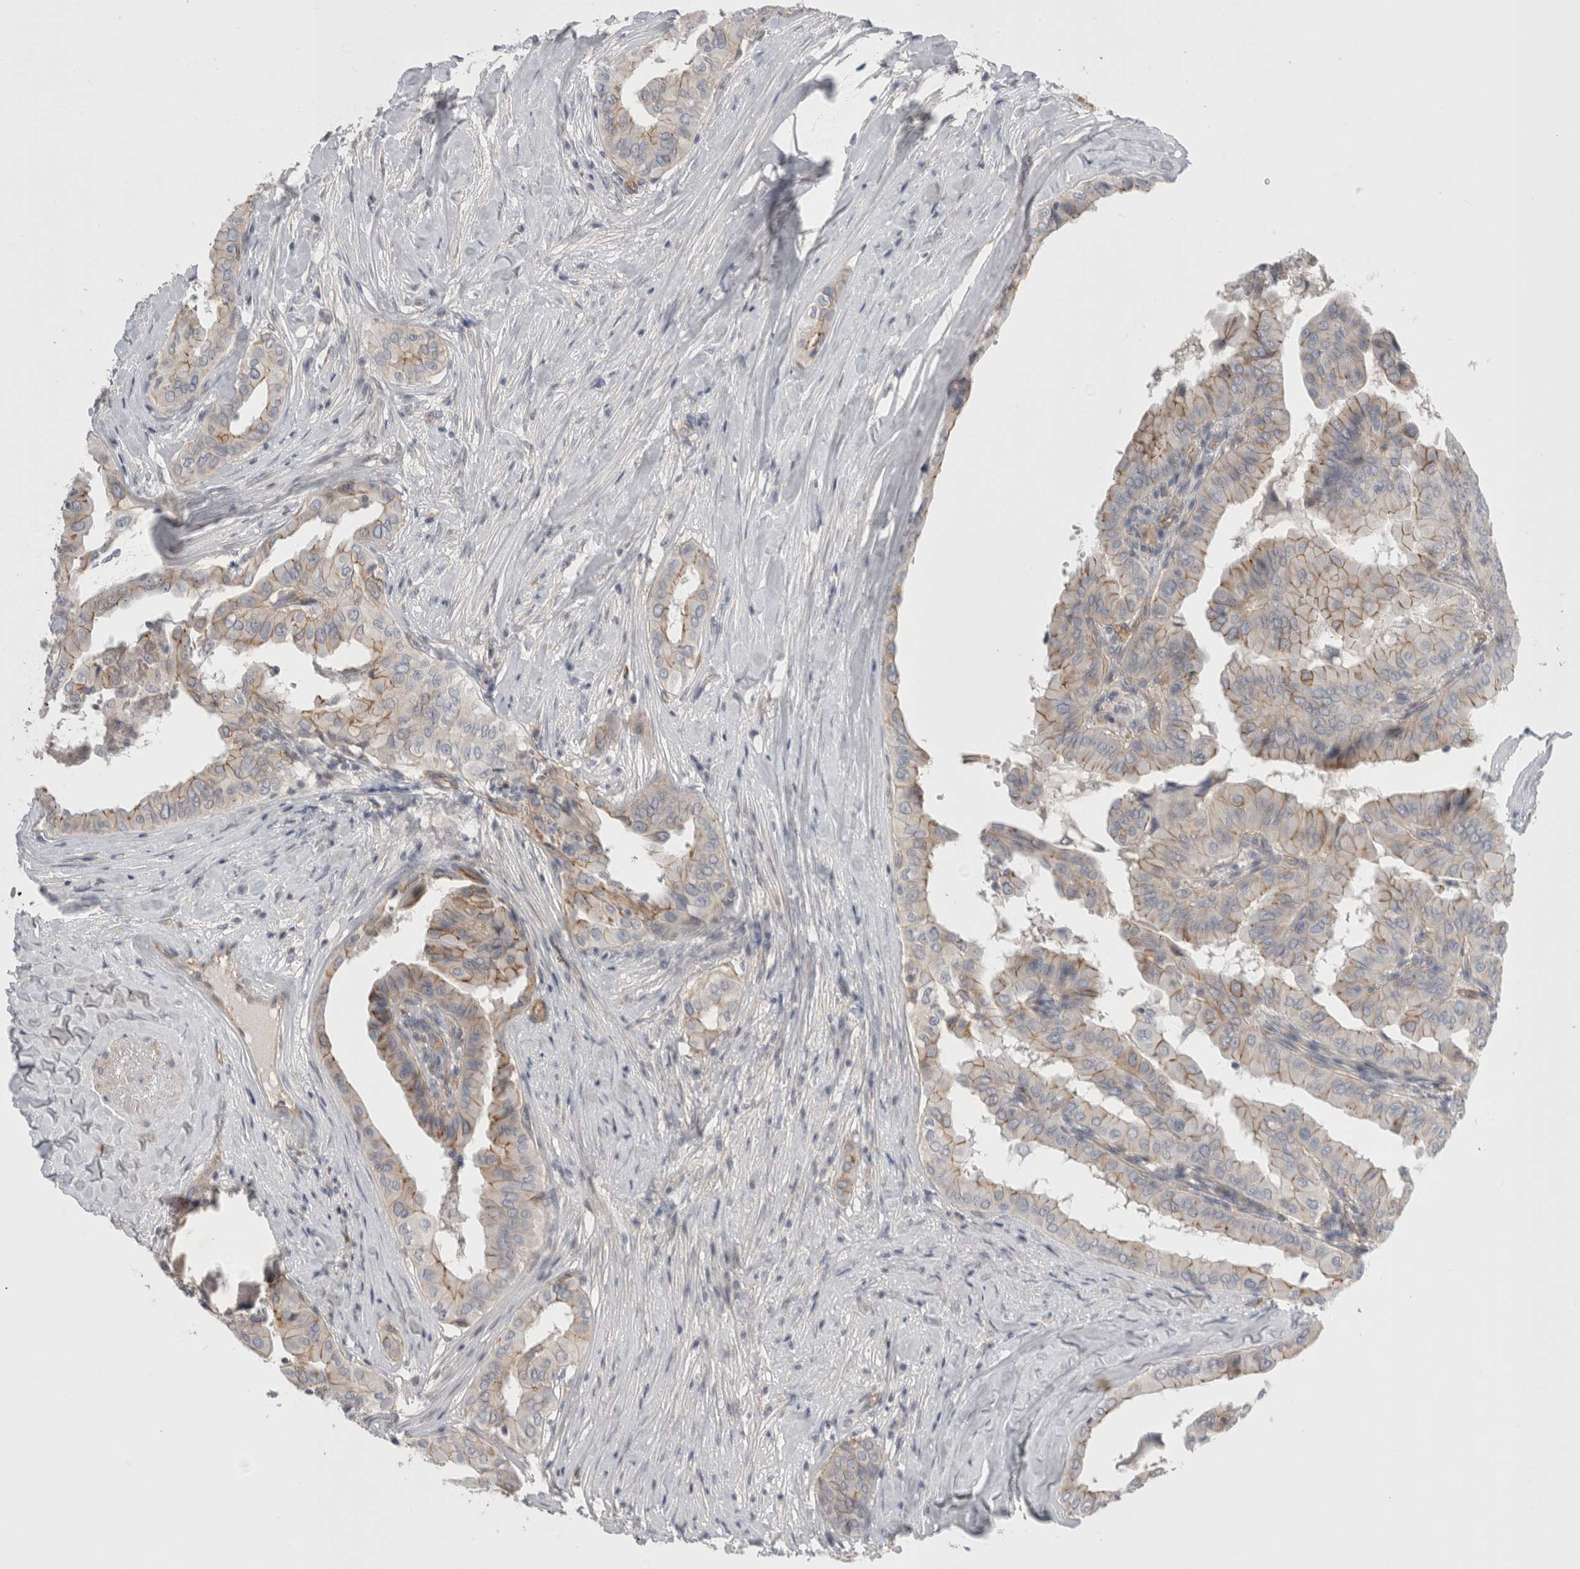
{"staining": {"intensity": "weak", "quantity": "25%-75%", "location": "cytoplasmic/membranous"}, "tissue": "thyroid cancer", "cell_type": "Tumor cells", "image_type": "cancer", "snomed": [{"axis": "morphology", "description": "Papillary adenocarcinoma, NOS"}, {"axis": "topography", "description": "Thyroid gland"}], "caption": "DAB immunohistochemical staining of thyroid cancer (papillary adenocarcinoma) displays weak cytoplasmic/membranous protein expression in about 25%-75% of tumor cells.", "gene": "VANGL1", "patient": {"sex": "male", "age": 33}}